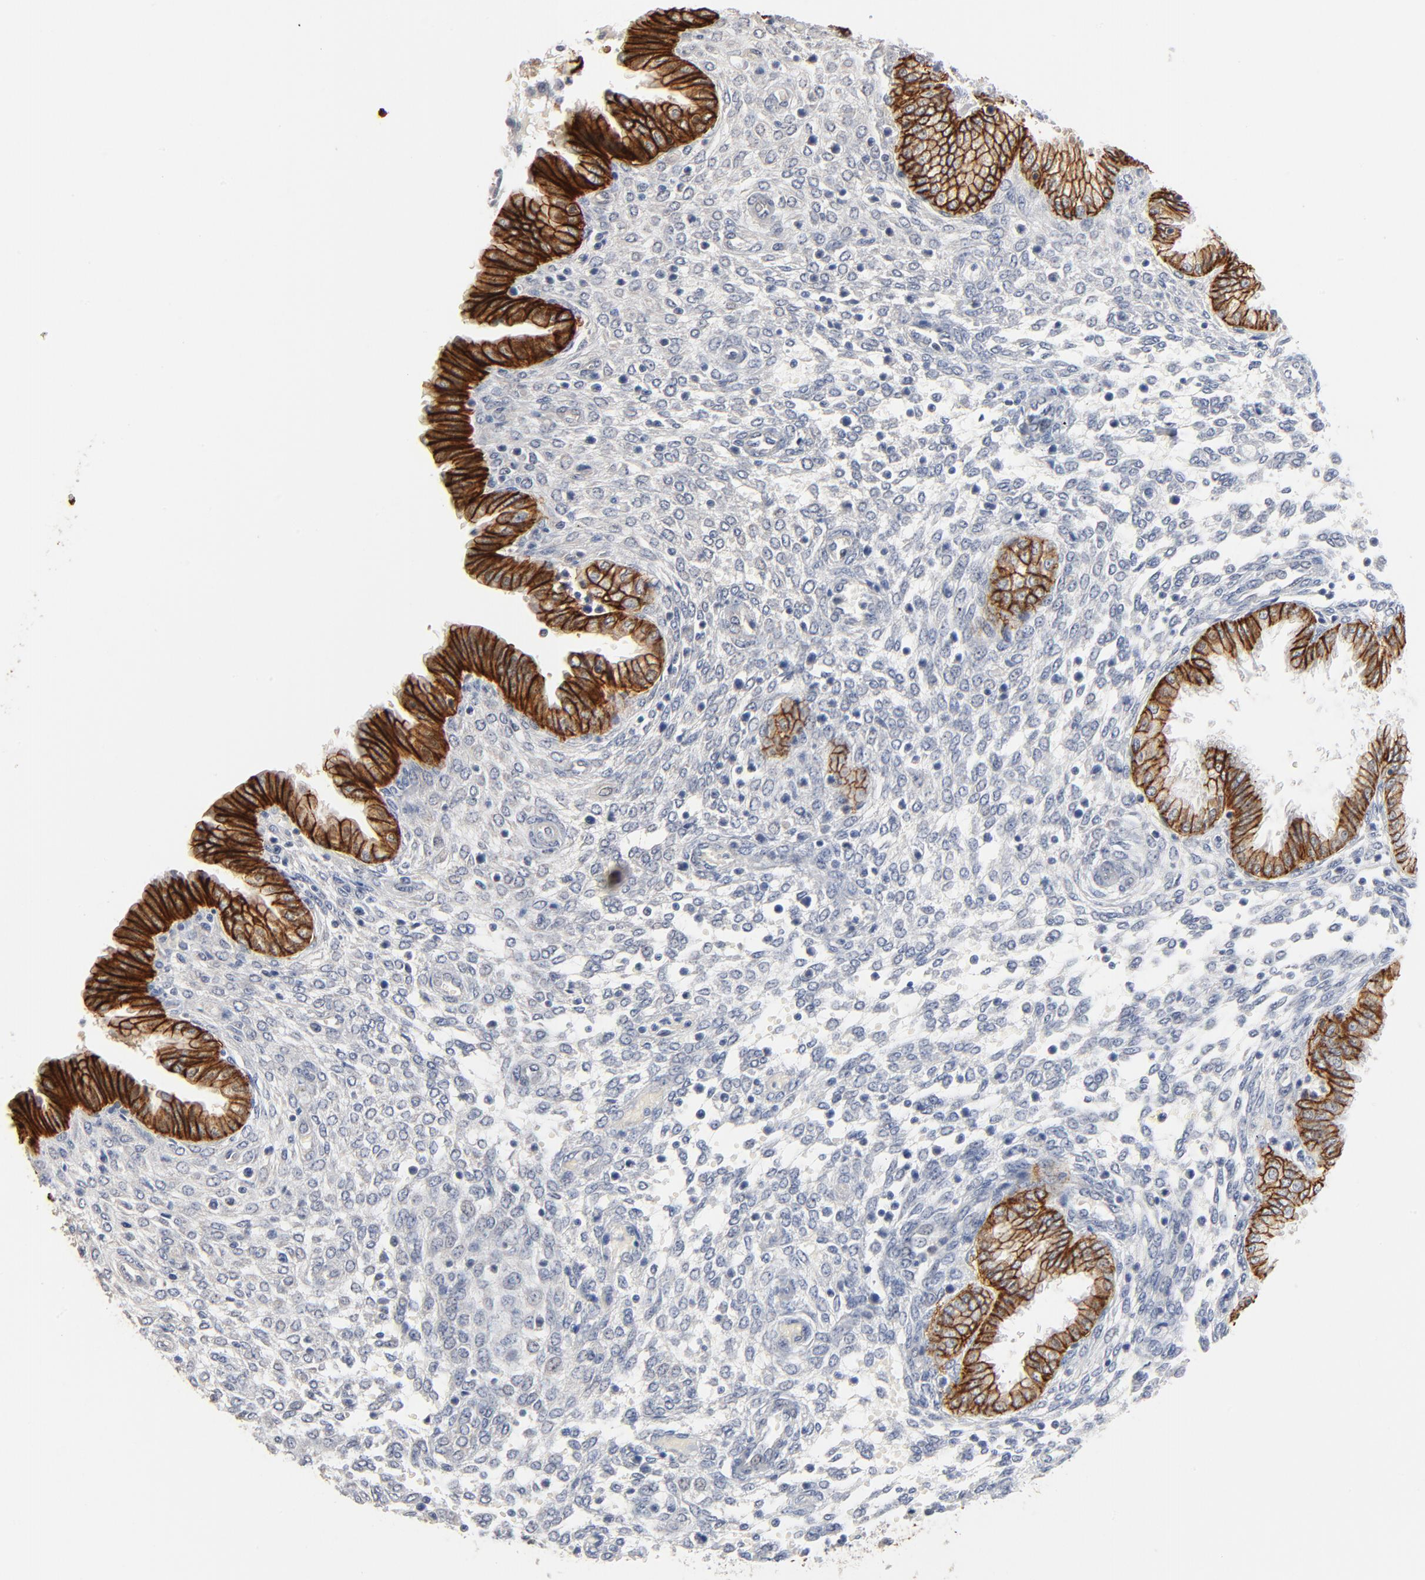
{"staining": {"intensity": "negative", "quantity": "none", "location": "none"}, "tissue": "endometrium", "cell_type": "Cells in endometrial stroma", "image_type": "normal", "snomed": [{"axis": "morphology", "description": "Normal tissue, NOS"}, {"axis": "topography", "description": "Endometrium"}], "caption": "This is a image of immunohistochemistry staining of unremarkable endometrium, which shows no expression in cells in endometrial stroma. (Stains: DAB (3,3'-diaminobenzidine) IHC with hematoxylin counter stain, Microscopy: brightfield microscopy at high magnification).", "gene": "EPCAM", "patient": {"sex": "female", "age": 33}}